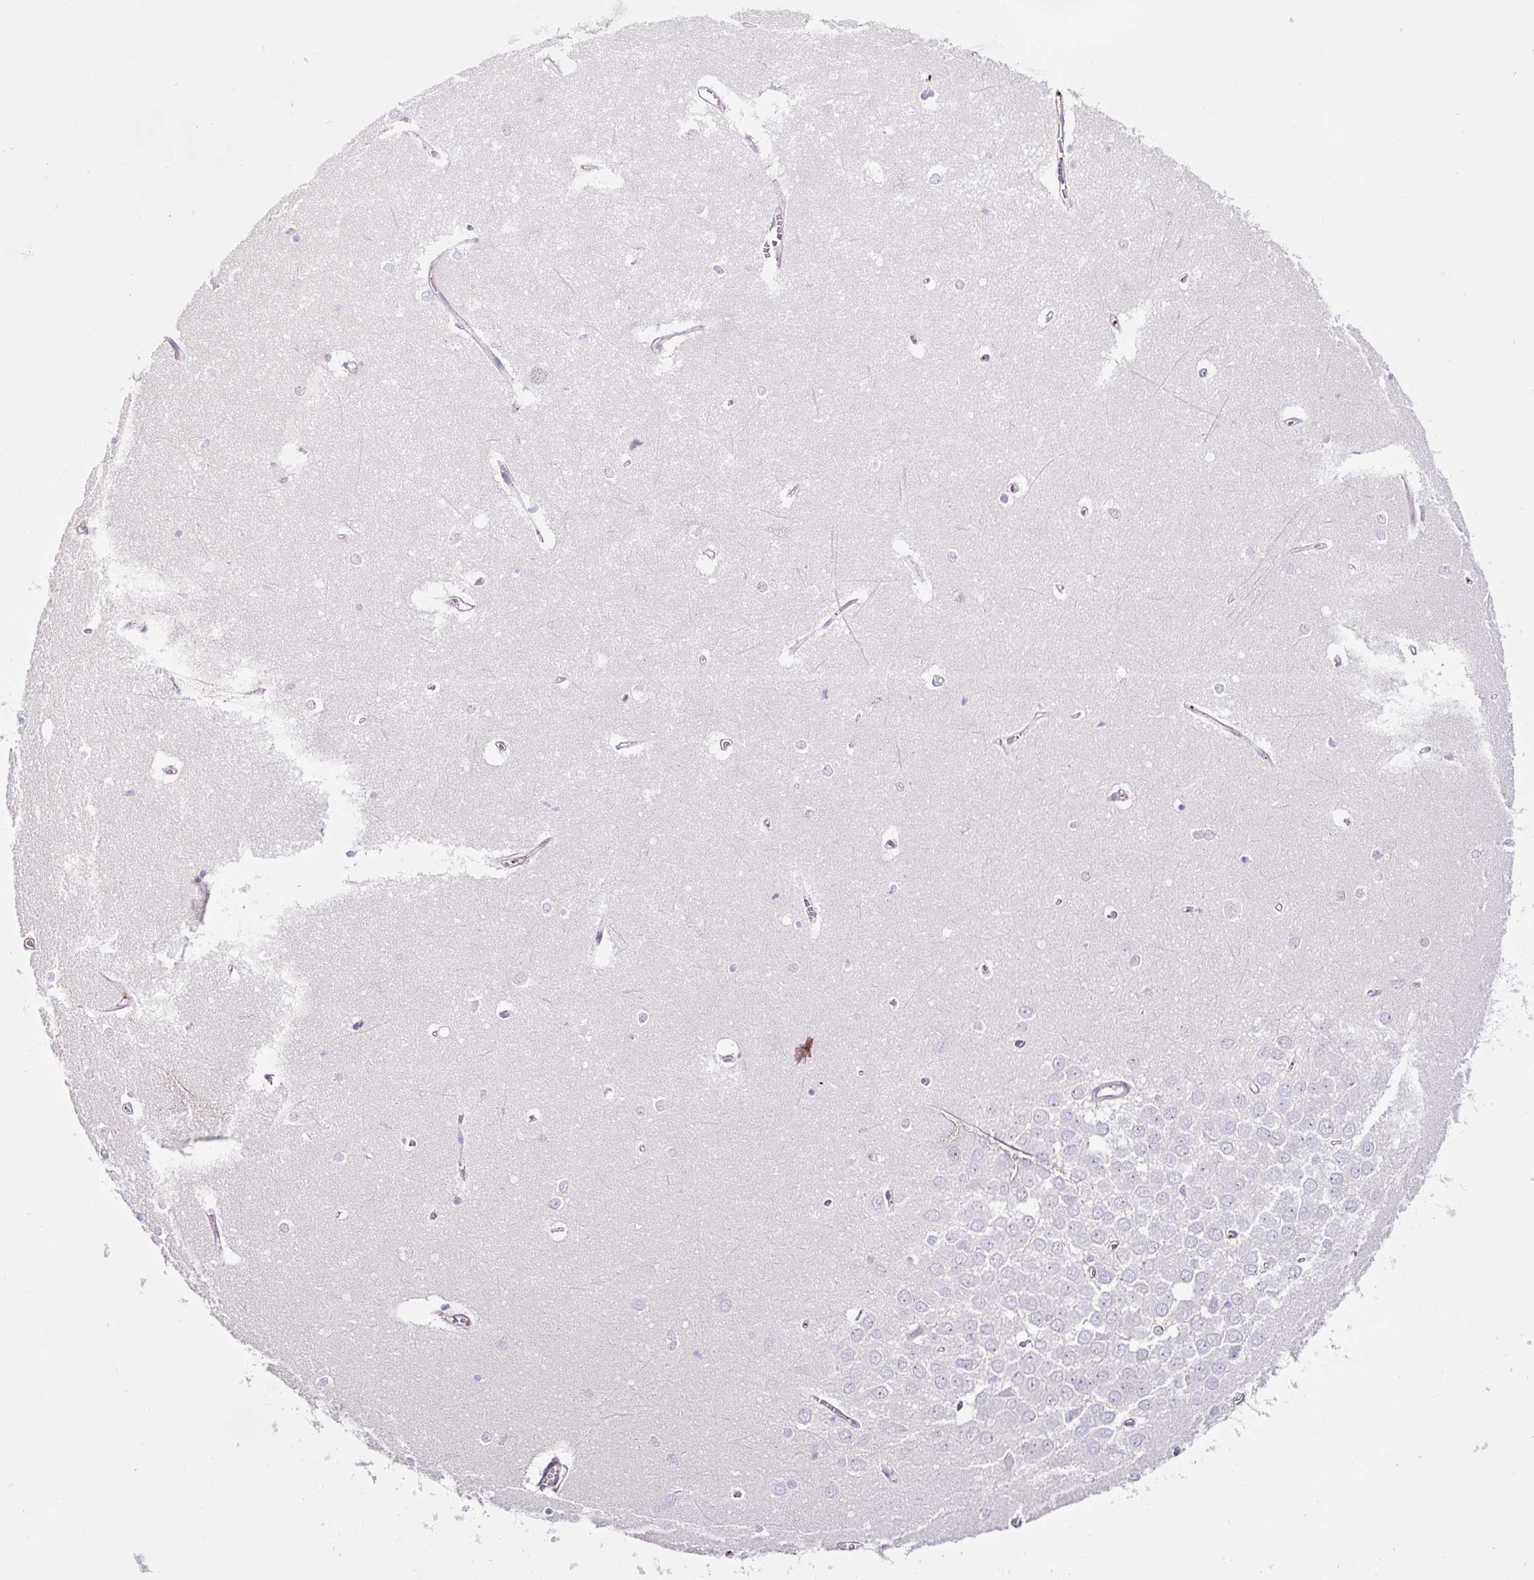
{"staining": {"intensity": "negative", "quantity": "none", "location": "none"}, "tissue": "hippocampus", "cell_type": "Glial cells", "image_type": "normal", "snomed": [{"axis": "morphology", "description": "Normal tissue, NOS"}, {"axis": "topography", "description": "Hippocampus"}], "caption": "Immunohistochemical staining of unremarkable human hippocampus demonstrates no significant staining in glial cells.", "gene": "OR14A2", "patient": {"sex": "female", "age": 64}}